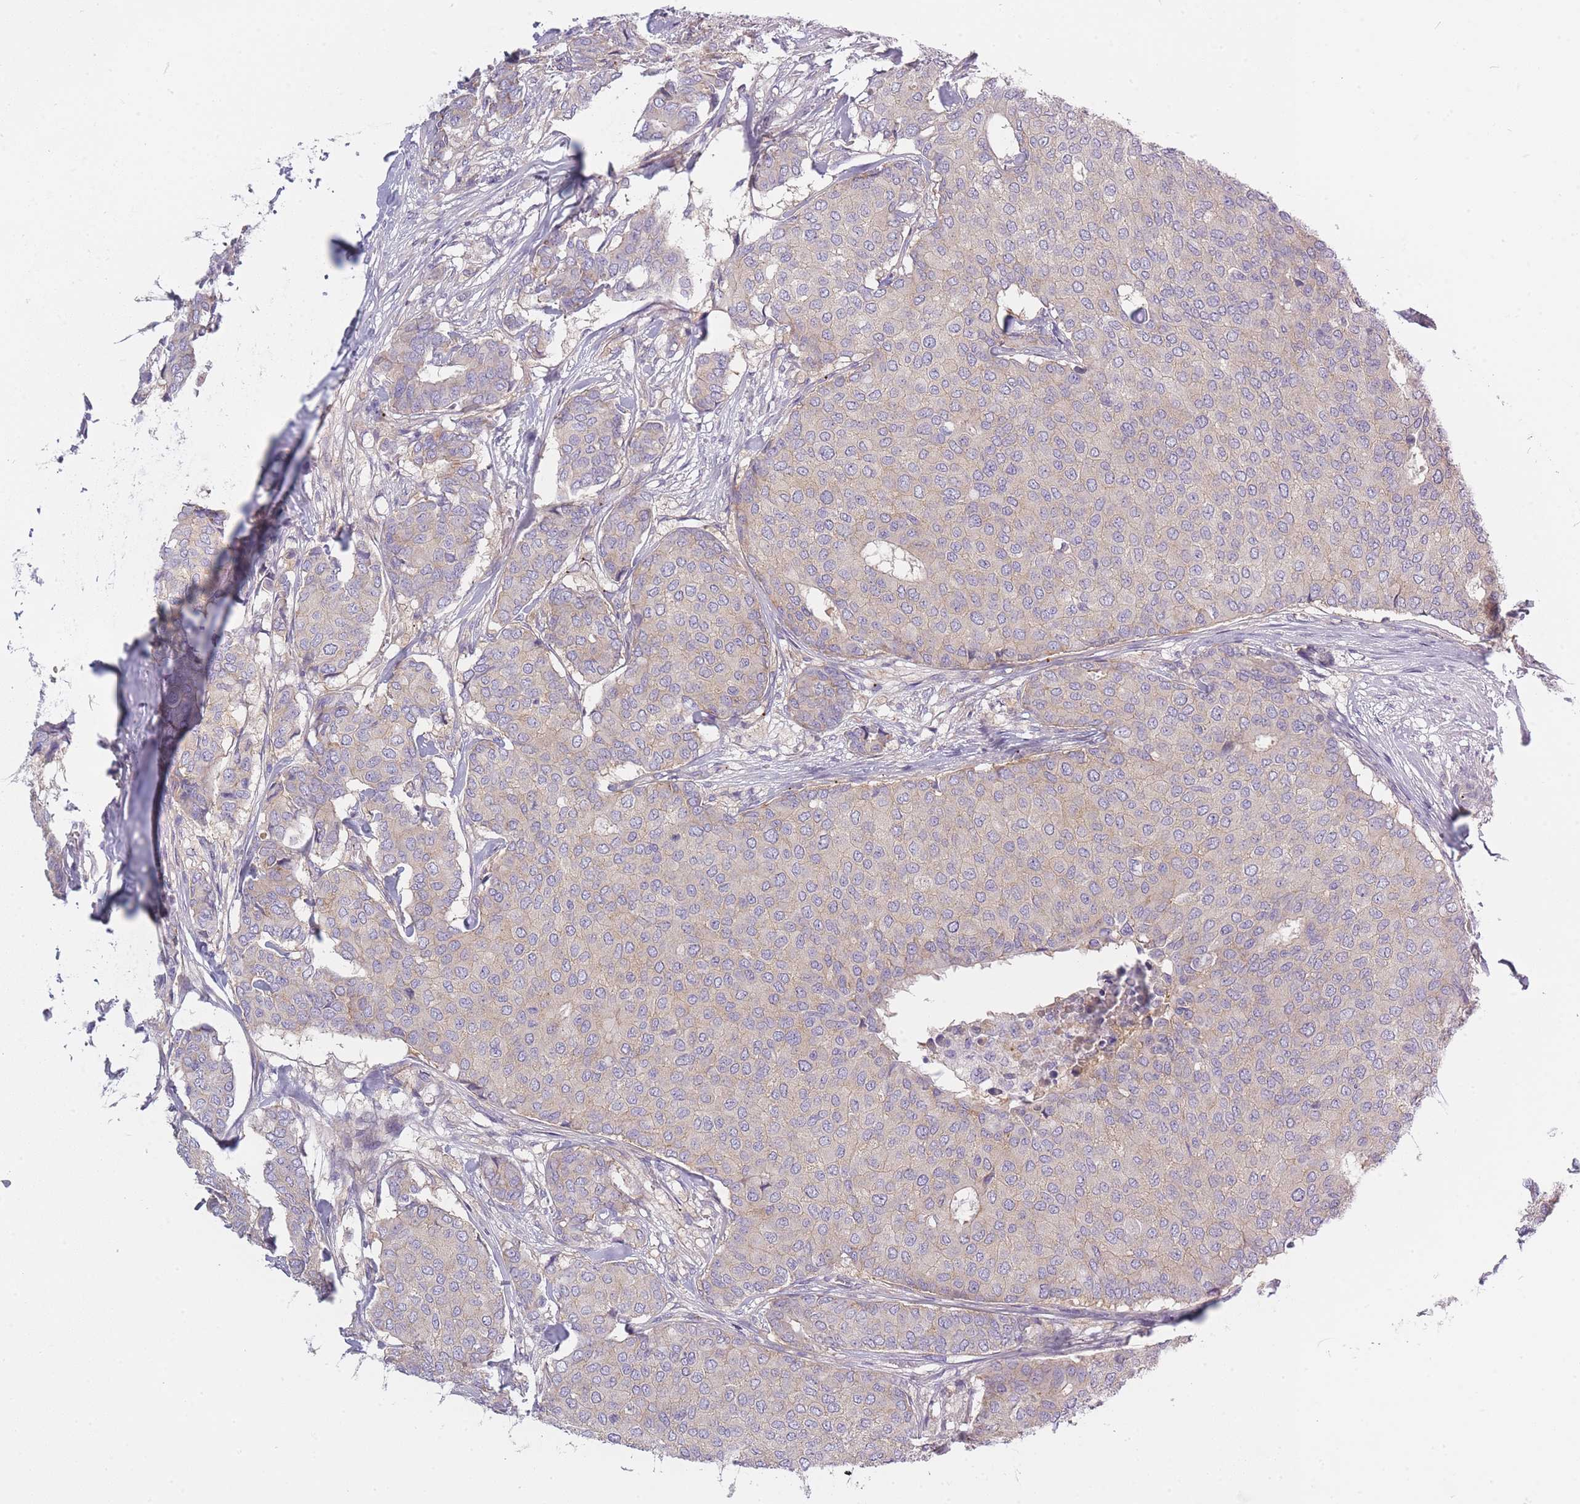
{"staining": {"intensity": "weak", "quantity": "<25%", "location": "cytoplasmic/membranous"}, "tissue": "breast cancer", "cell_type": "Tumor cells", "image_type": "cancer", "snomed": [{"axis": "morphology", "description": "Duct carcinoma"}, {"axis": "topography", "description": "Breast"}], "caption": "An immunohistochemistry (IHC) micrograph of breast cancer (infiltrating ductal carcinoma) is shown. There is no staining in tumor cells of breast cancer (infiltrating ductal carcinoma). (Stains: DAB (3,3'-diaminobenzidine) immunohistochemistry (IHC) with hematoxylin counter stain, Microscopy: brightfield microscopy at high magnification).", "gene": "AP3M2", "patient": {"sex": "female", "age": 75}}